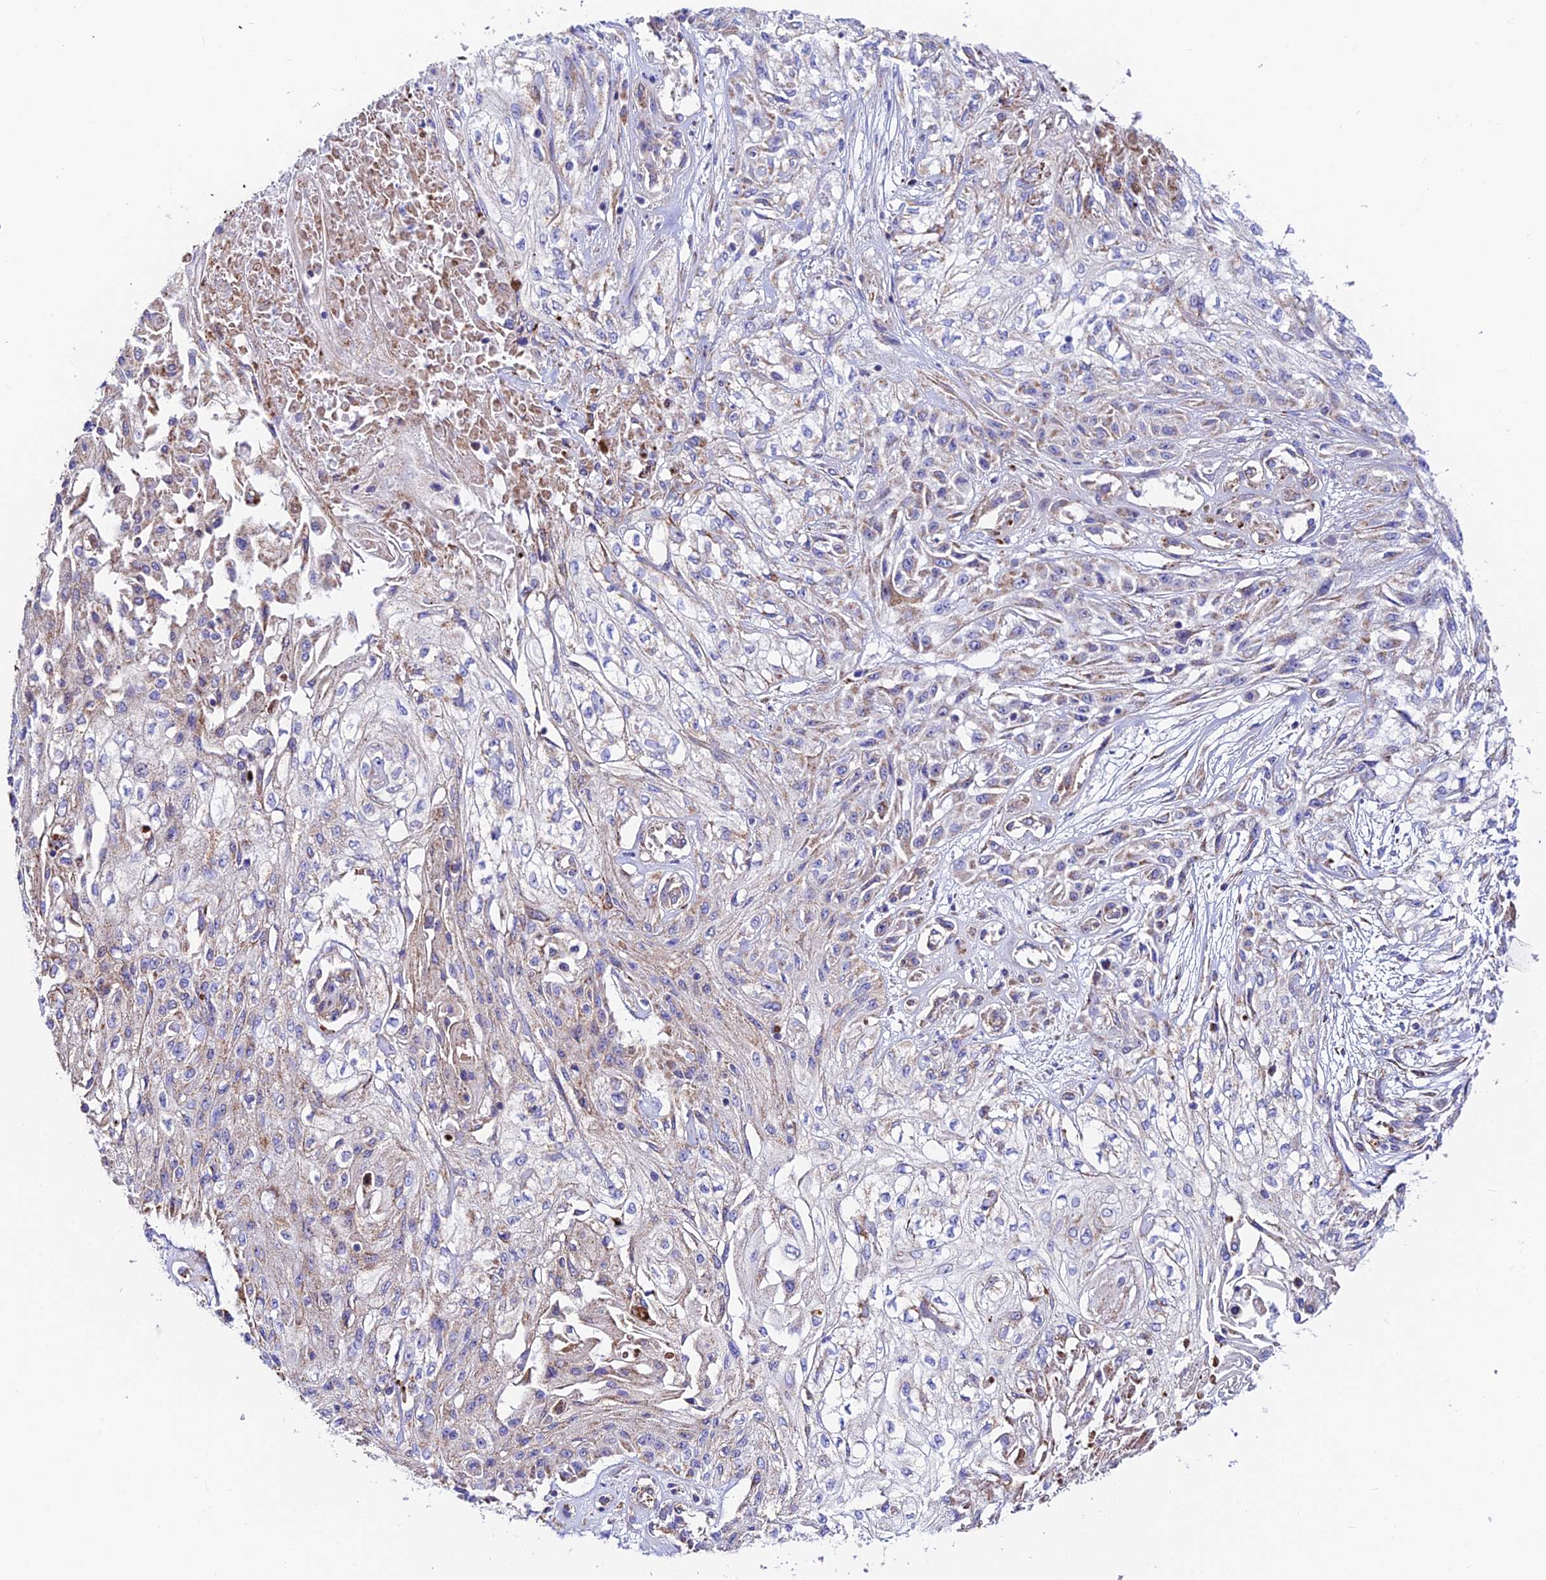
{"staining": {"intensity": "weak", "quantity": "25%-75%", "location": "cytoplasmic/membranous"}, "tissue": "skin cancer", "cell_type": "Tumor cells", "image_type": "cancer", "snomed": [{"axis": "morphology", "description": "Squamous cell carcinoma, NOS"}, {"axis": "morphology", "description": "Squamous cell carcinoma, metastatic, NOS"}, {"axis": "topography", "description": "Skin"}, {"axis": "topography", "description": "Lymph node"}], "caption": "This photomicrograph displays skin cancer stained with immunohistochemistry to label a protein in brown. The cytoplasmic/membranous of tumor cells show weak positivity for the protein. Nuclei are counter-stained blue.", "gene": "VPS13C", "patient": {"sex": "male", "age": 75}}